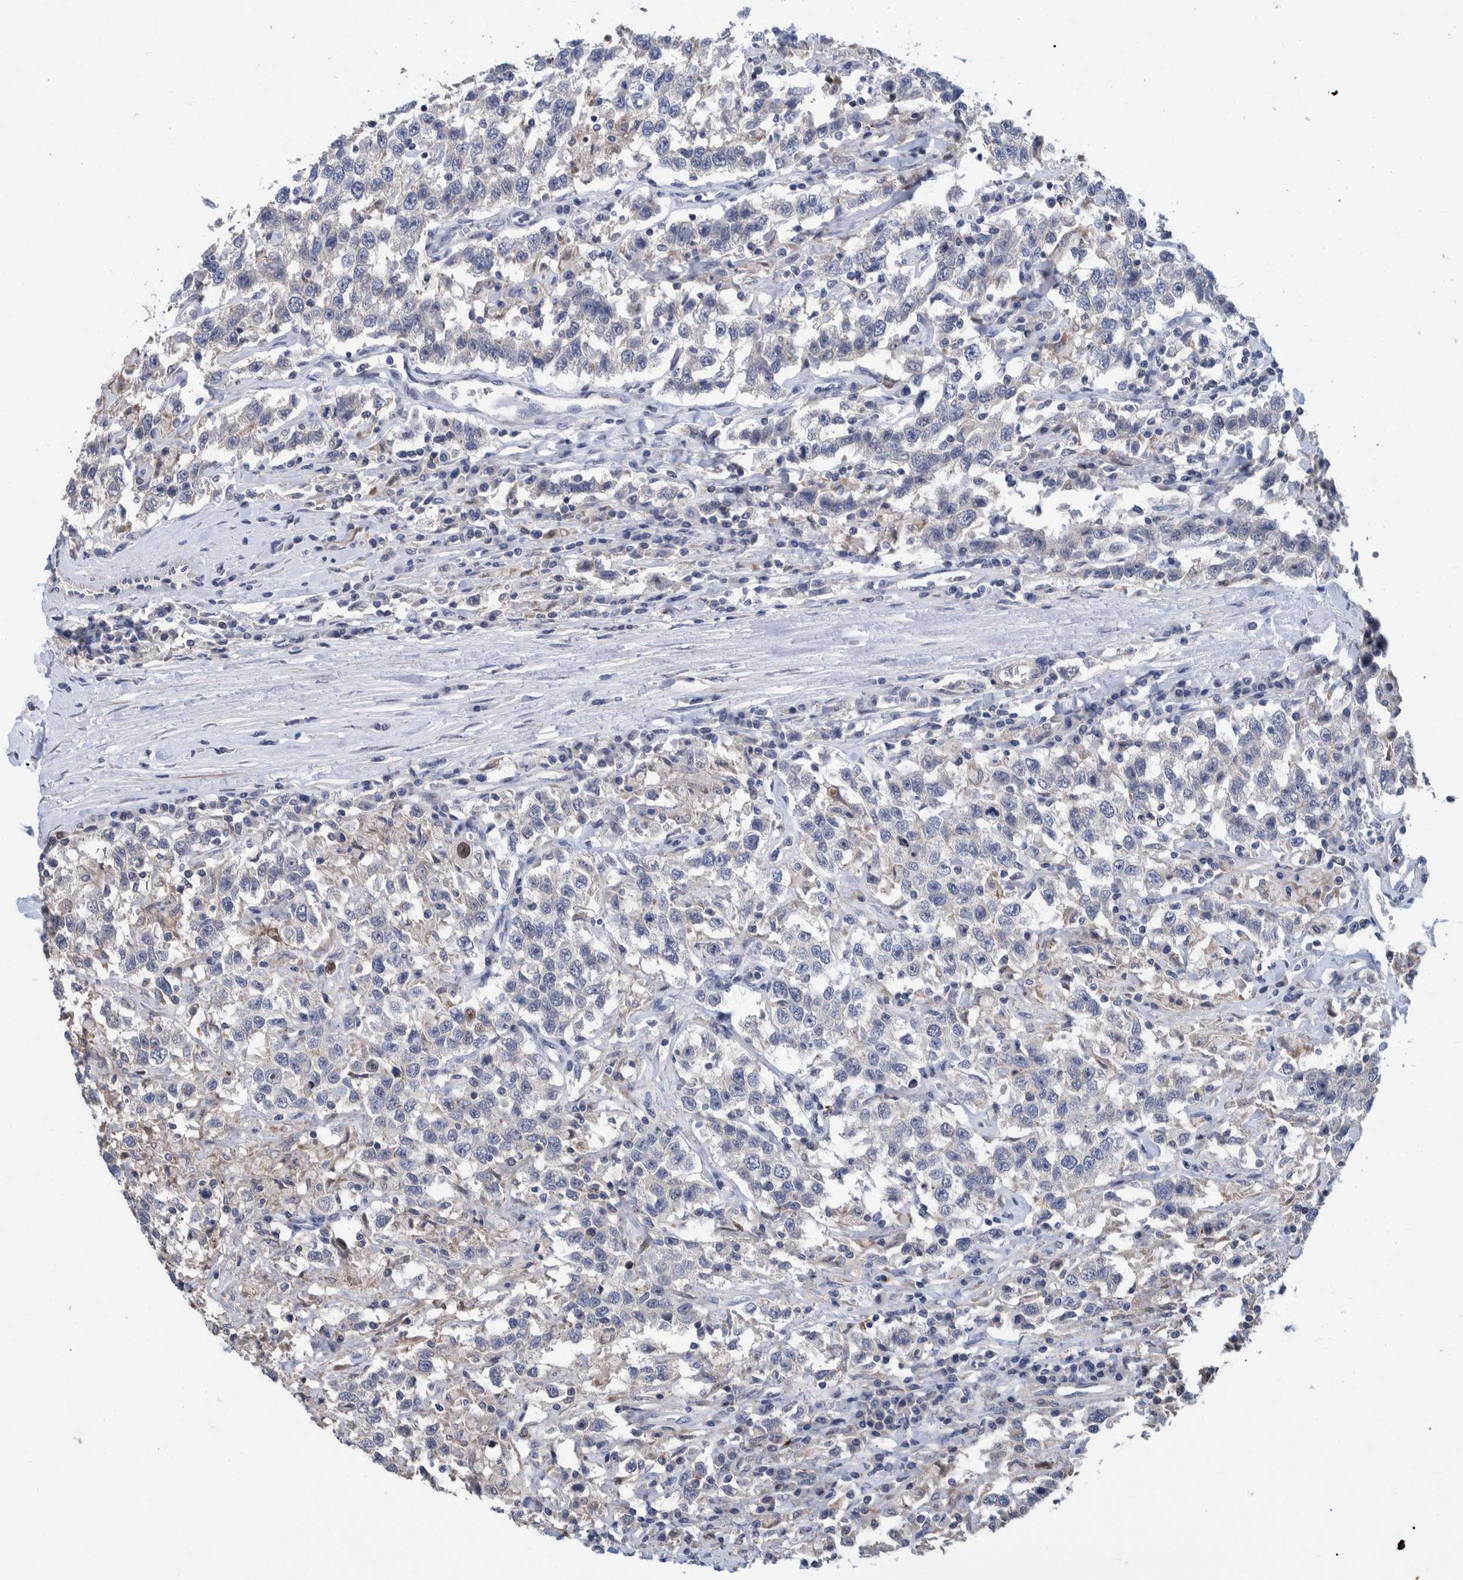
{"staining": {"intensity": "negative", "quantity": "none", "location": "none"}, "tissue": "testis cancer", "cell_type": "Tumor cells", "image_type": "cancer", "snomed": [{"axis": "morphology", "description": "Seminoma, NOS"}, {"axis": "topography", "description": "Testis"}], "caption": "DAB (3,3'-diaminobenzidine) immunohistochemical staining of testis seminoma exhibits no significant expression in tumor cells.", "gene": "MKS1", "patient": {"sex": "male", "age": 41}}